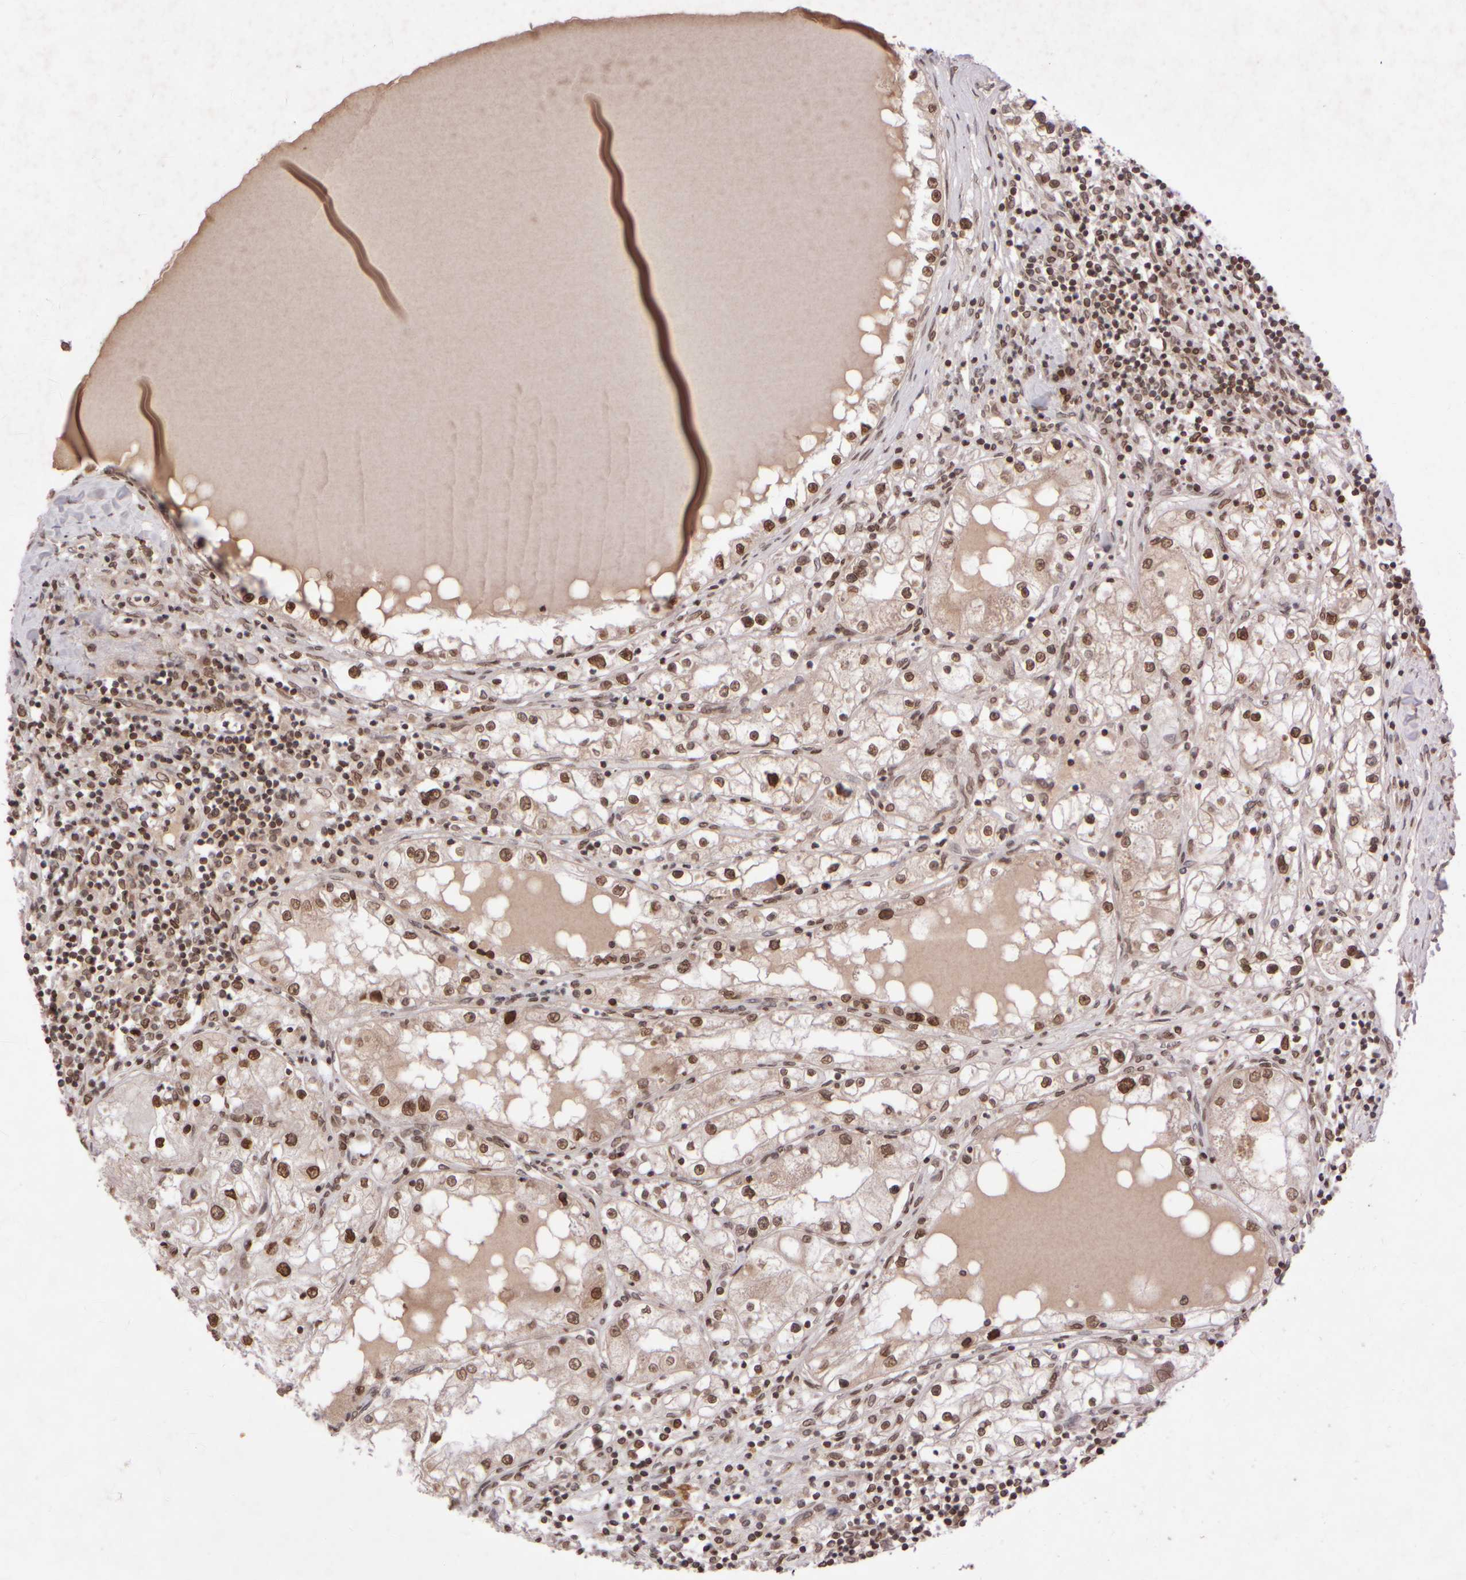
{"staining": {"intensity": "moderate", "quantity": ">75%", "location": "nuclear"}, "tissue": "renal cancer", "cell_type": "Tumor cells", "image_type": "cancer", "snomed": [{"axis": "morphology", "description": "Adenocarcinoma, NOS"}, {"axis": "topography", "description": "Kidney"}], "caption": "Moderate nuclear staining for a protein is appreciated in approximately >75% of tumor cells of renal adenocarcinoma using immunohistochemistry.", "gene": "ZC3HC1", "patient": {"sex": "male", "age": 68}}